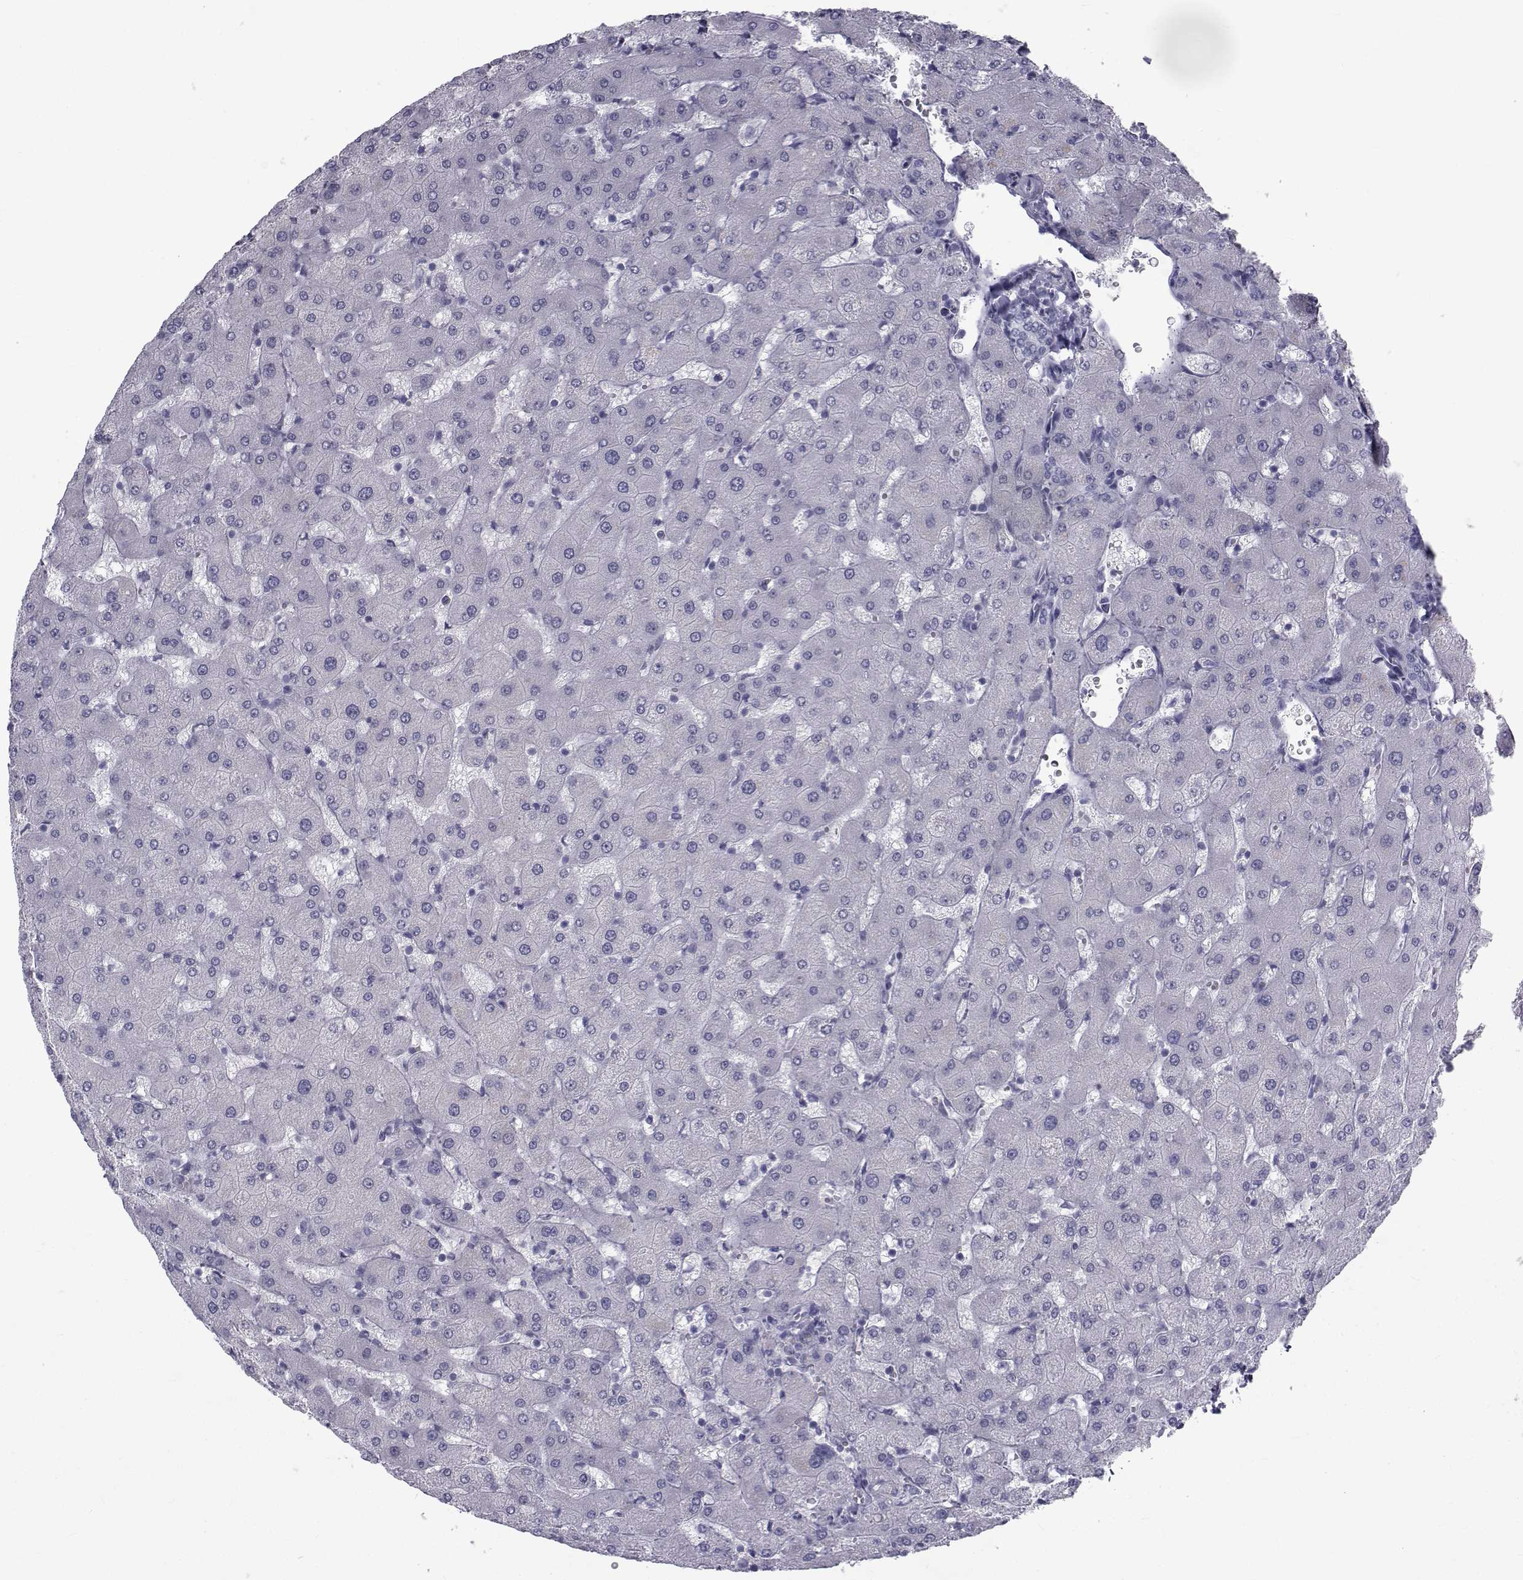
{"staining": {"intensity": "negative", "quantity": "none", "location": "none"}, "tissue": "liver", "cell_type": "Cholangiocytes", "image_type": "normal", "snomed": [{"axis": "morphology", "description": "Normal tissue, NOS"}, {"axis": "topography", "description": "Liver"}], "caption": "This is an immunohistochemistry histopathology image of unremarkable human liver. There is no staining in cholangiocytes.", "gene": "FDXR", "patient": {"sex": "female", "age": 63}}